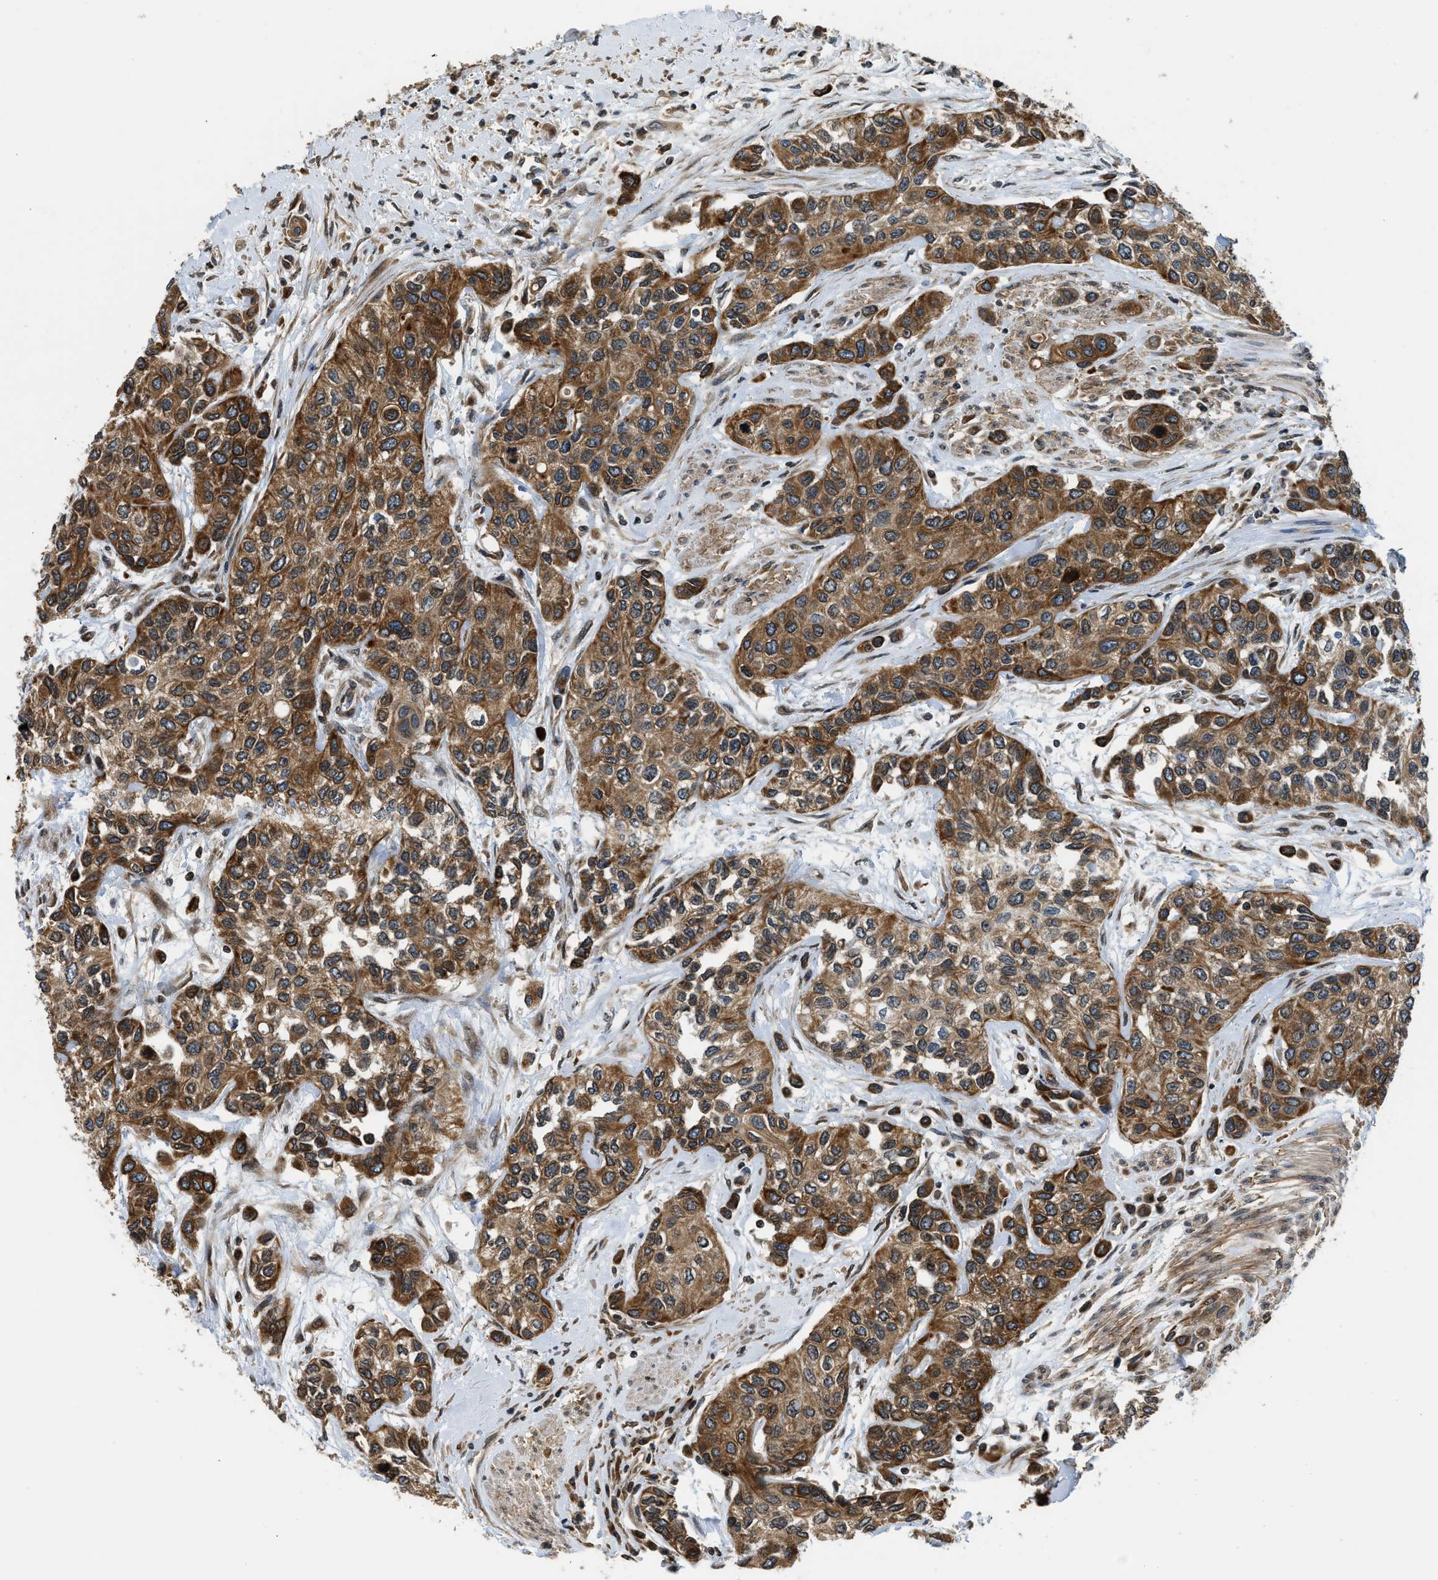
{"staining": {"intensity": "strong", "quantity": ">75%", "location": "cytoplasmic/membranous"}, "tissue": "urothelial cancer", "cell_type": "Tumor cells", "image_type": "cancer", "snomed": [{"axis": "morphology", "description": "Urothelial carcinoma, High grade"}, {"axis": "topography", "description": "Urinary bladder"}], "caption": "A histopathology image of urothelial cancer stained for a protein demonstrates strong cytoplasmic/membranous brown staining in tumor cells.", "gene": "RETREG3", "patient": {"sex": "female", "age": 56}}